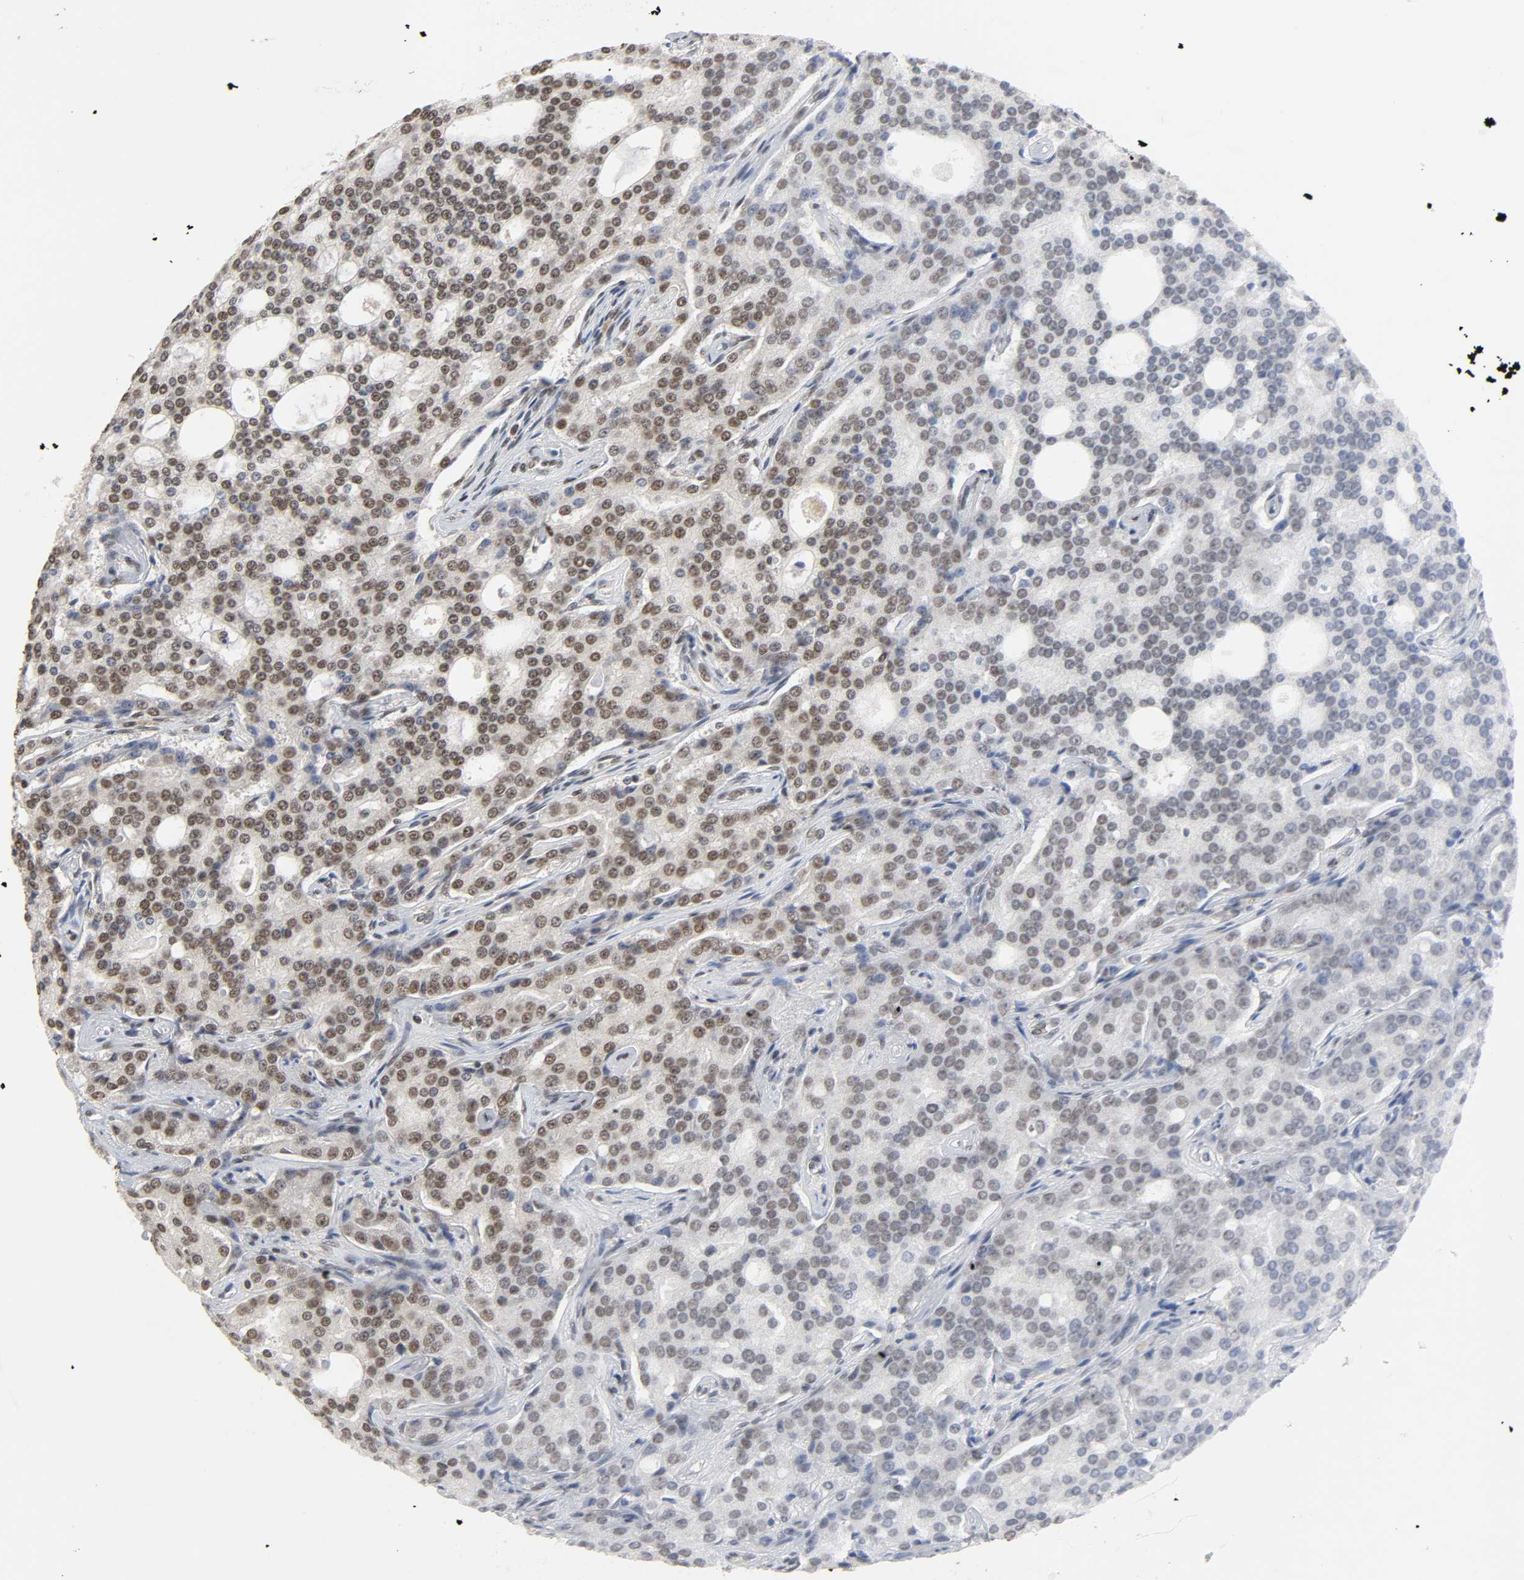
{"staining": {"intensity": "moderate", "quantity": "25%-75%", "location": "nuclear"}, "tissue": "prostate cancer", "cell_type": "Tumor cells", "image_type": "cancer", "snomed": [{"axis": "morphology", "description": "Adenocarcinoma, High grade"}, {"axis": "topography", "description": "Prostate"}], "caption": "Immunohistochemistry (IHC) (DAB (3,3'-diaminobenzidine)) staining of prostate cancer displays moderate nuclear protein positivity in approximately 25%-75% of tumor cells.", "gene": "NCOA6", "patient": {"sex": "male", "age": 72}}